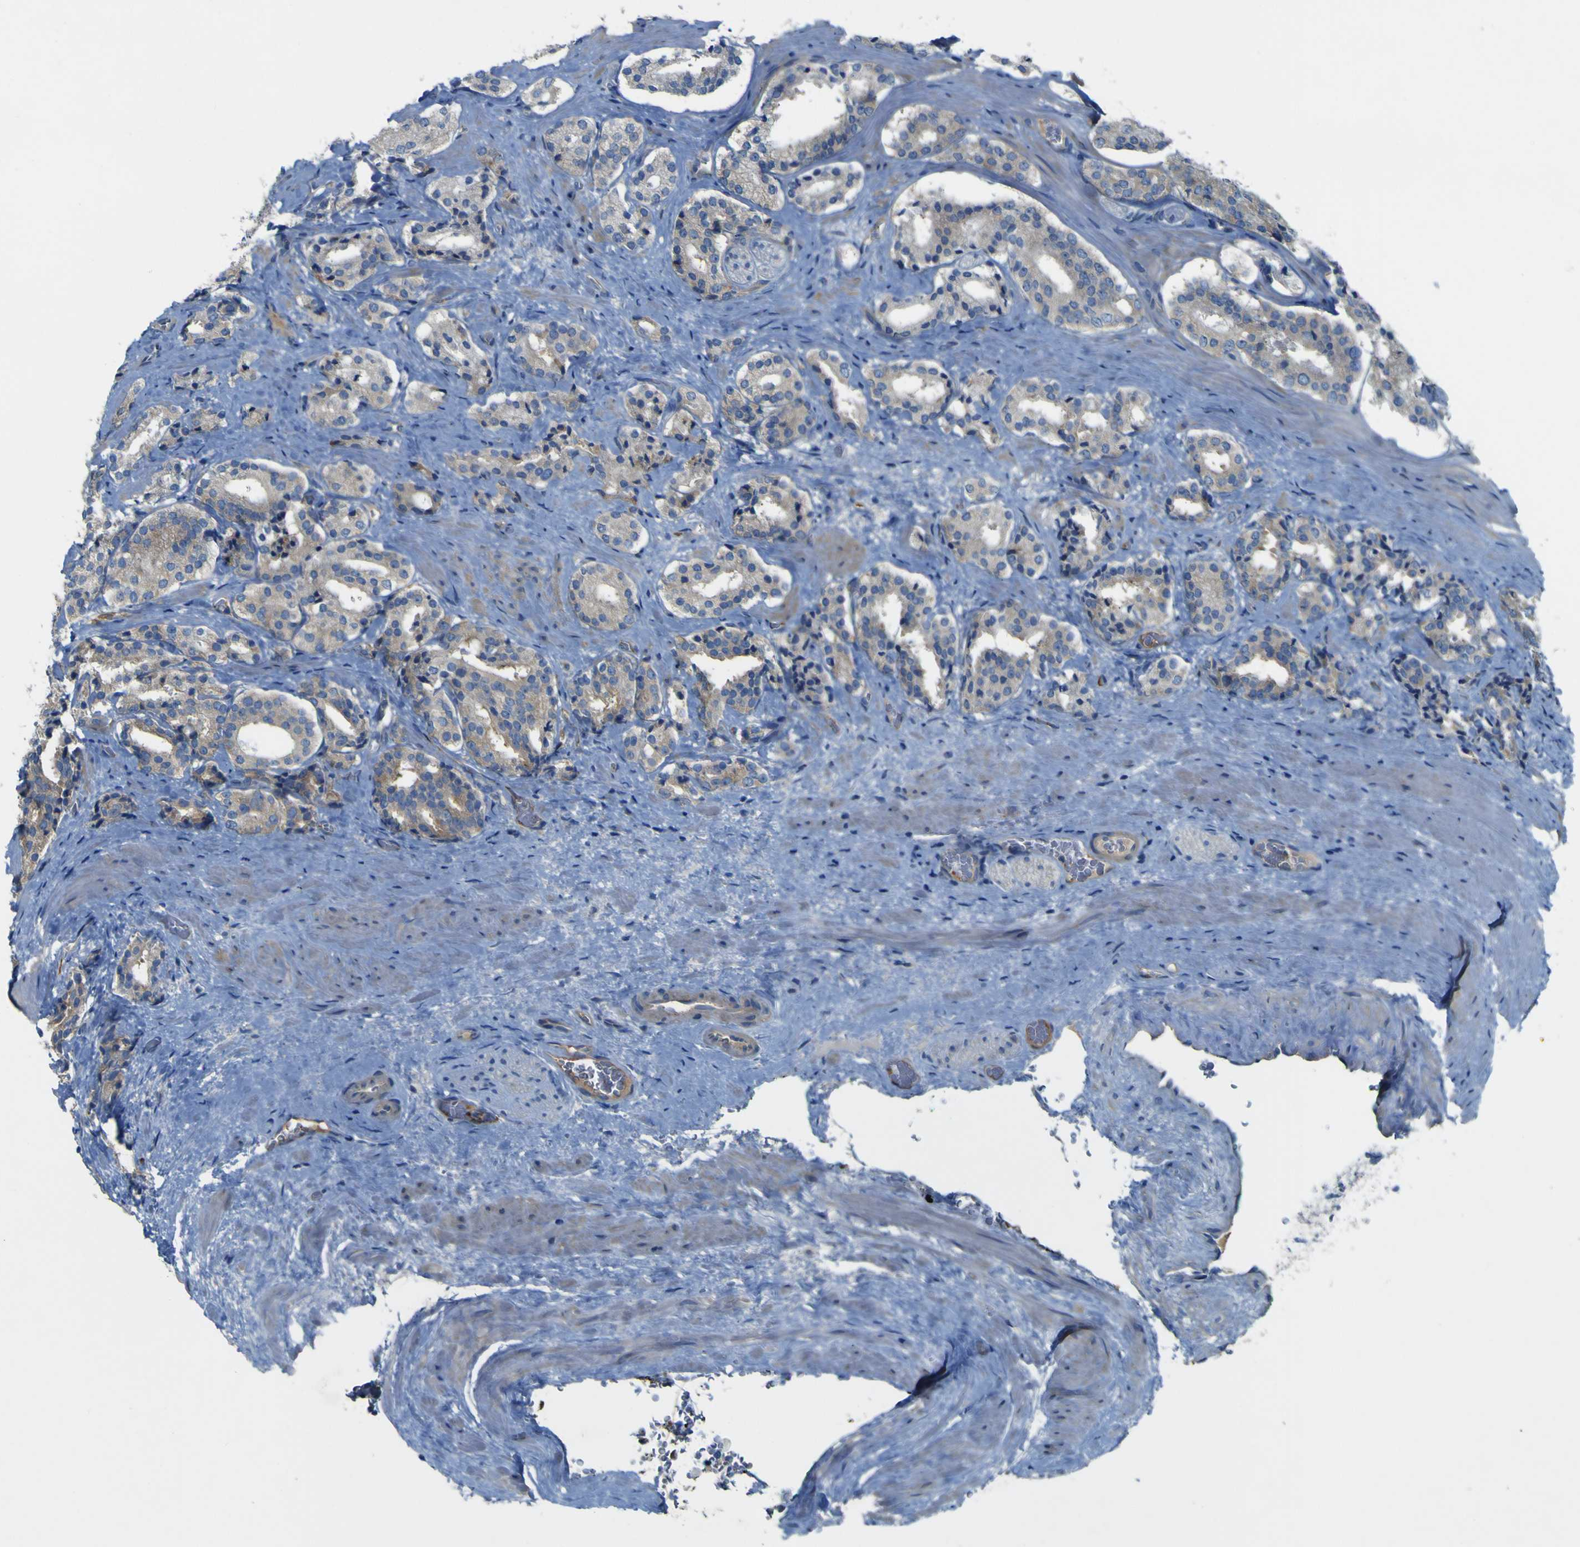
{"staining": {"intensity": "negative", "quantity": "none", "location": "none"}, "tissue": "prostate cancer", "cell_type": "Tumor cells", "image_type": "cancer", "snomed": [{"axis": "morphology", "description": "Adenocarcinoma, High grade"}, {"axis": "topography", "description": "Prostate"}], "caption": "A high-resolution image shows immunohistochemistry staining of prostate cancer, which displays no significant positivity in tumor cells.", "gene": "MYEOV", "patient": {"sex": "male", "age": 60}}